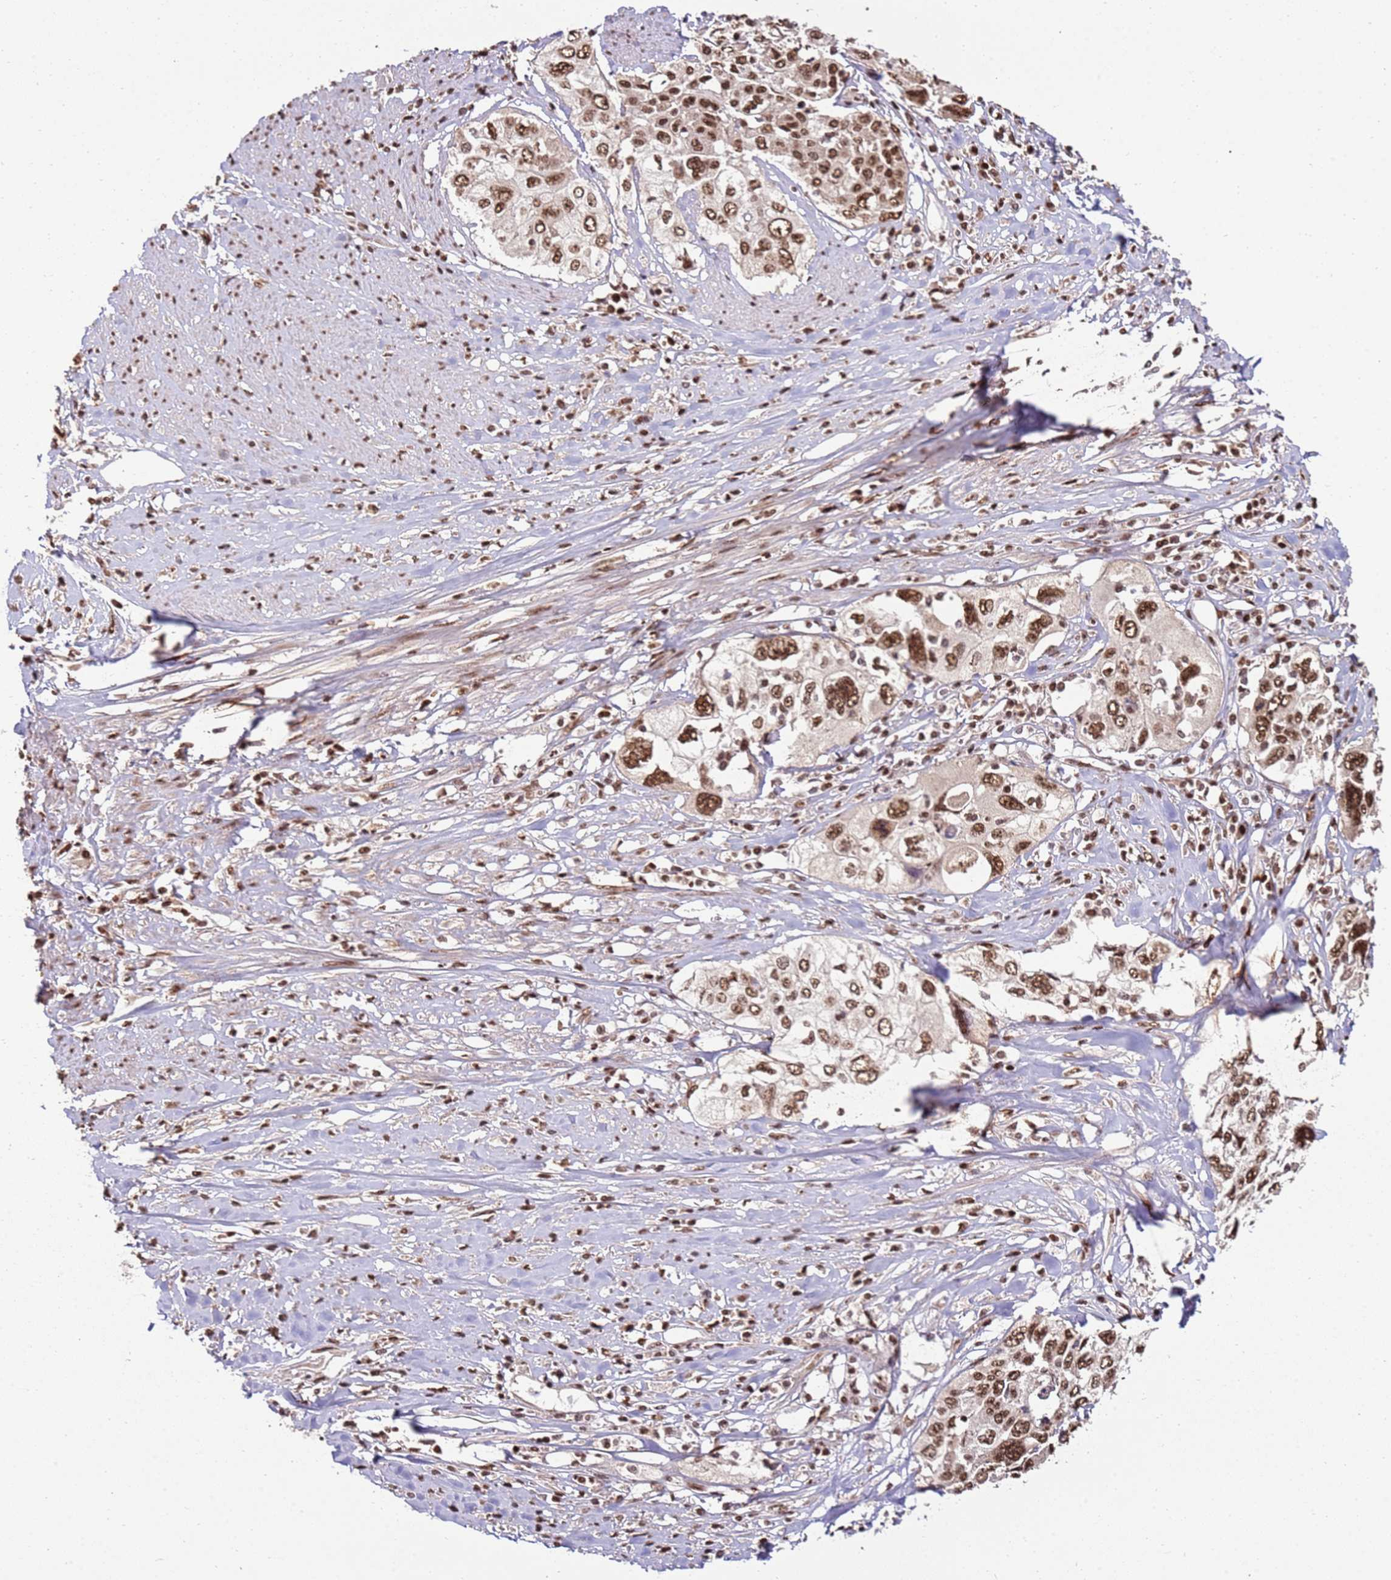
{"staining": {"intensity": "moderate", "quantity": ">75%", "location": "nuclear"}, "tissue": "cervical cancer", "cell_type": "Tumor cells", "image_type": "cancer", "snomed": [{"axis": "morphology", "description": "Squamous cell carcinoma, NOS"}, {"axis": "topography", "description": "Cervix"}], "caption": "This histopathology image demonstrates cervical cancer (squamous cell carcinoma) stained with immunohistochemistry to label a protein in brown. The nuclear of tumor cells show moderate positivity for the protein. Nuclei are counter-stained blue.", "gene": "ZBTB12", "patient": {"sex": "female", "age": 31}}